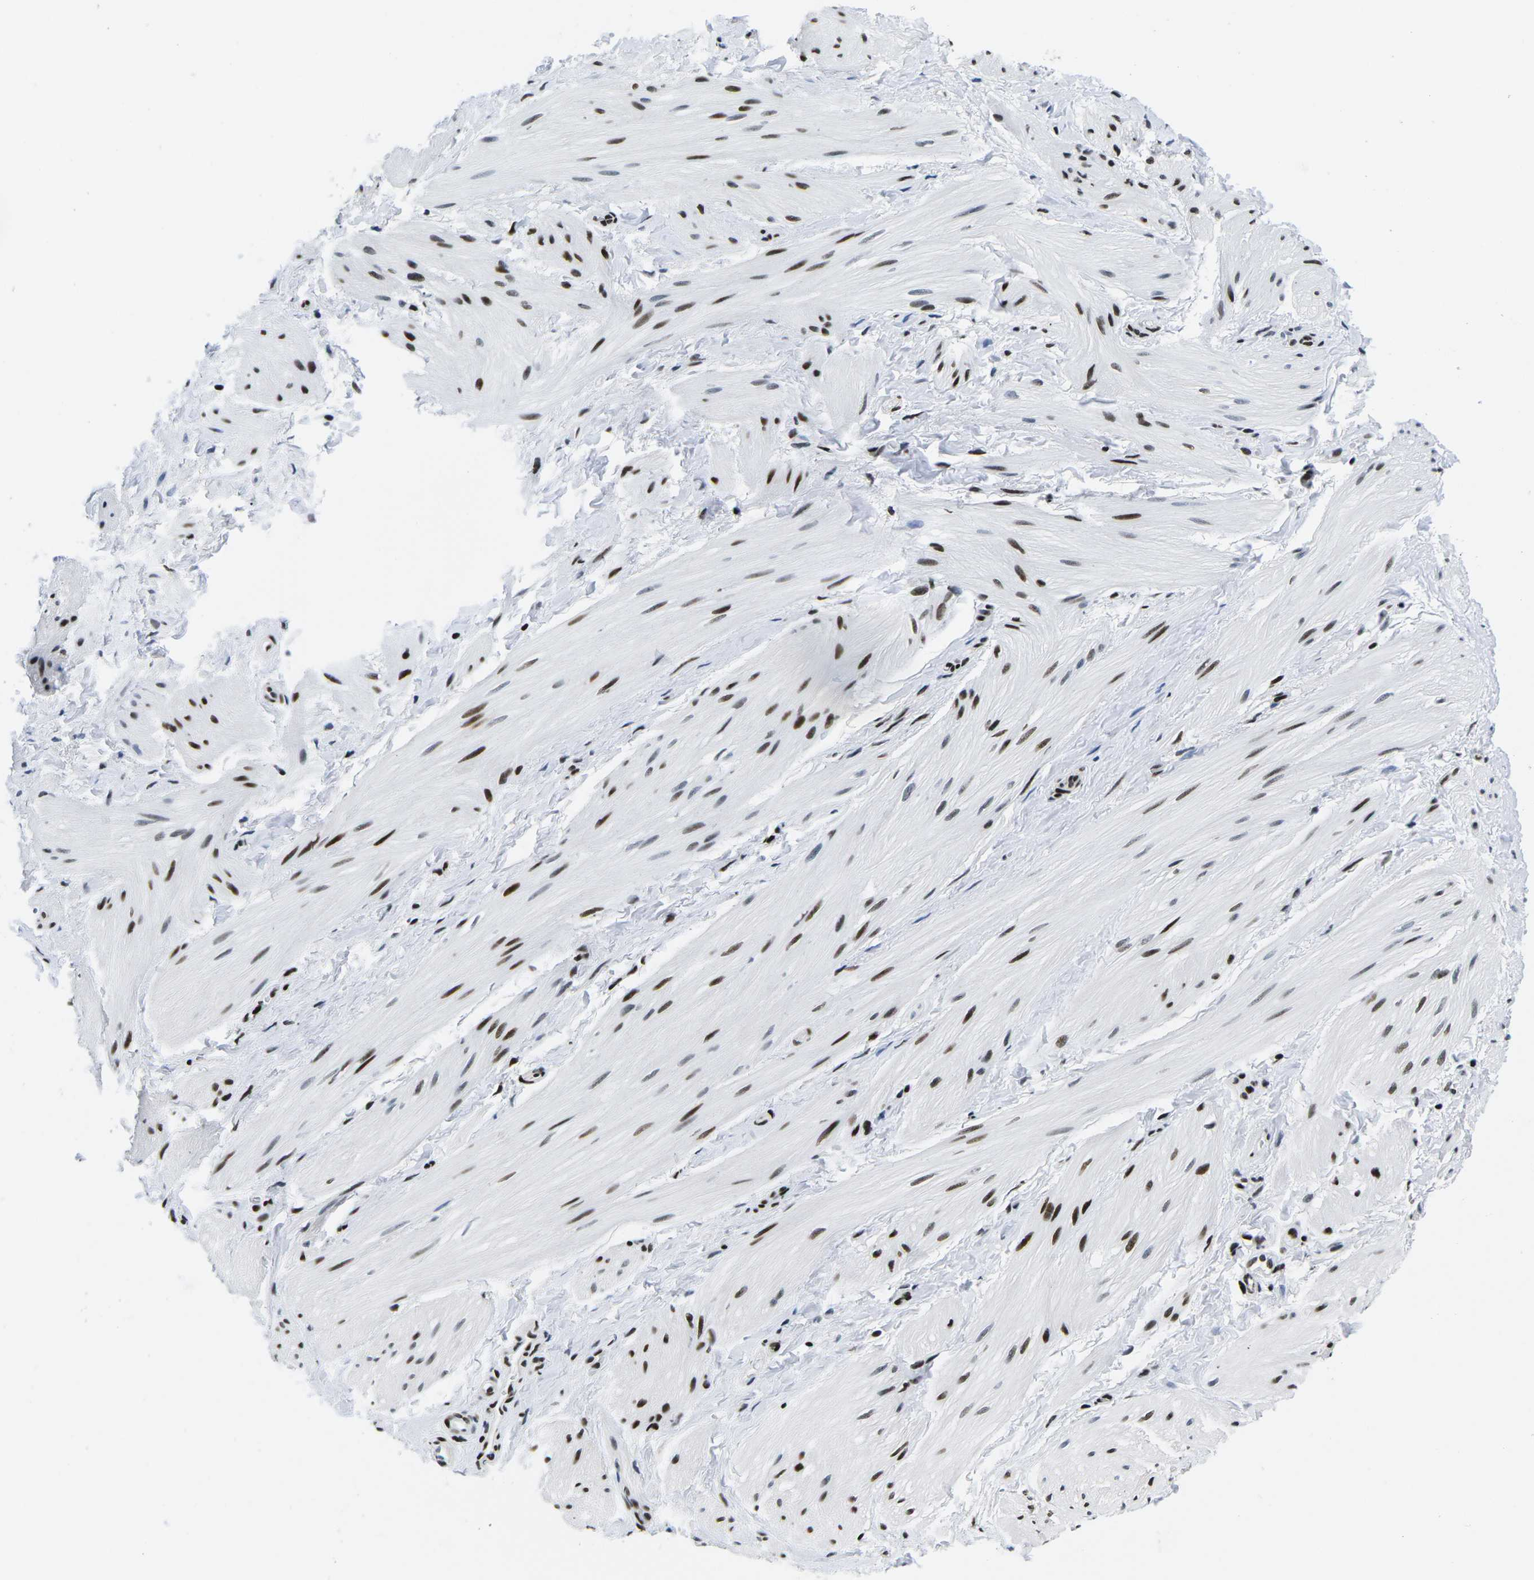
{"staining": {"intensity": "strong", "quantity": ">75%", "location": "nuclear"}, "tissue": "smooth muscle", "cell_type": "Smooth muscle cells", "image_type": "normal", "snomed": [{"axis": "morphology", "description": "Normal tissue, NOS"}, {"axis": "topography", "description": "Smooth muscle"}], "caption": "An image showing strong nuclear expression in approximately >75% of smooth muscle cells in unremarkable smooth muscle, as visualized by brown immunohistochemical staining.", "gene": "ATF1", "patient": {"sex": "male", "age": 16}}